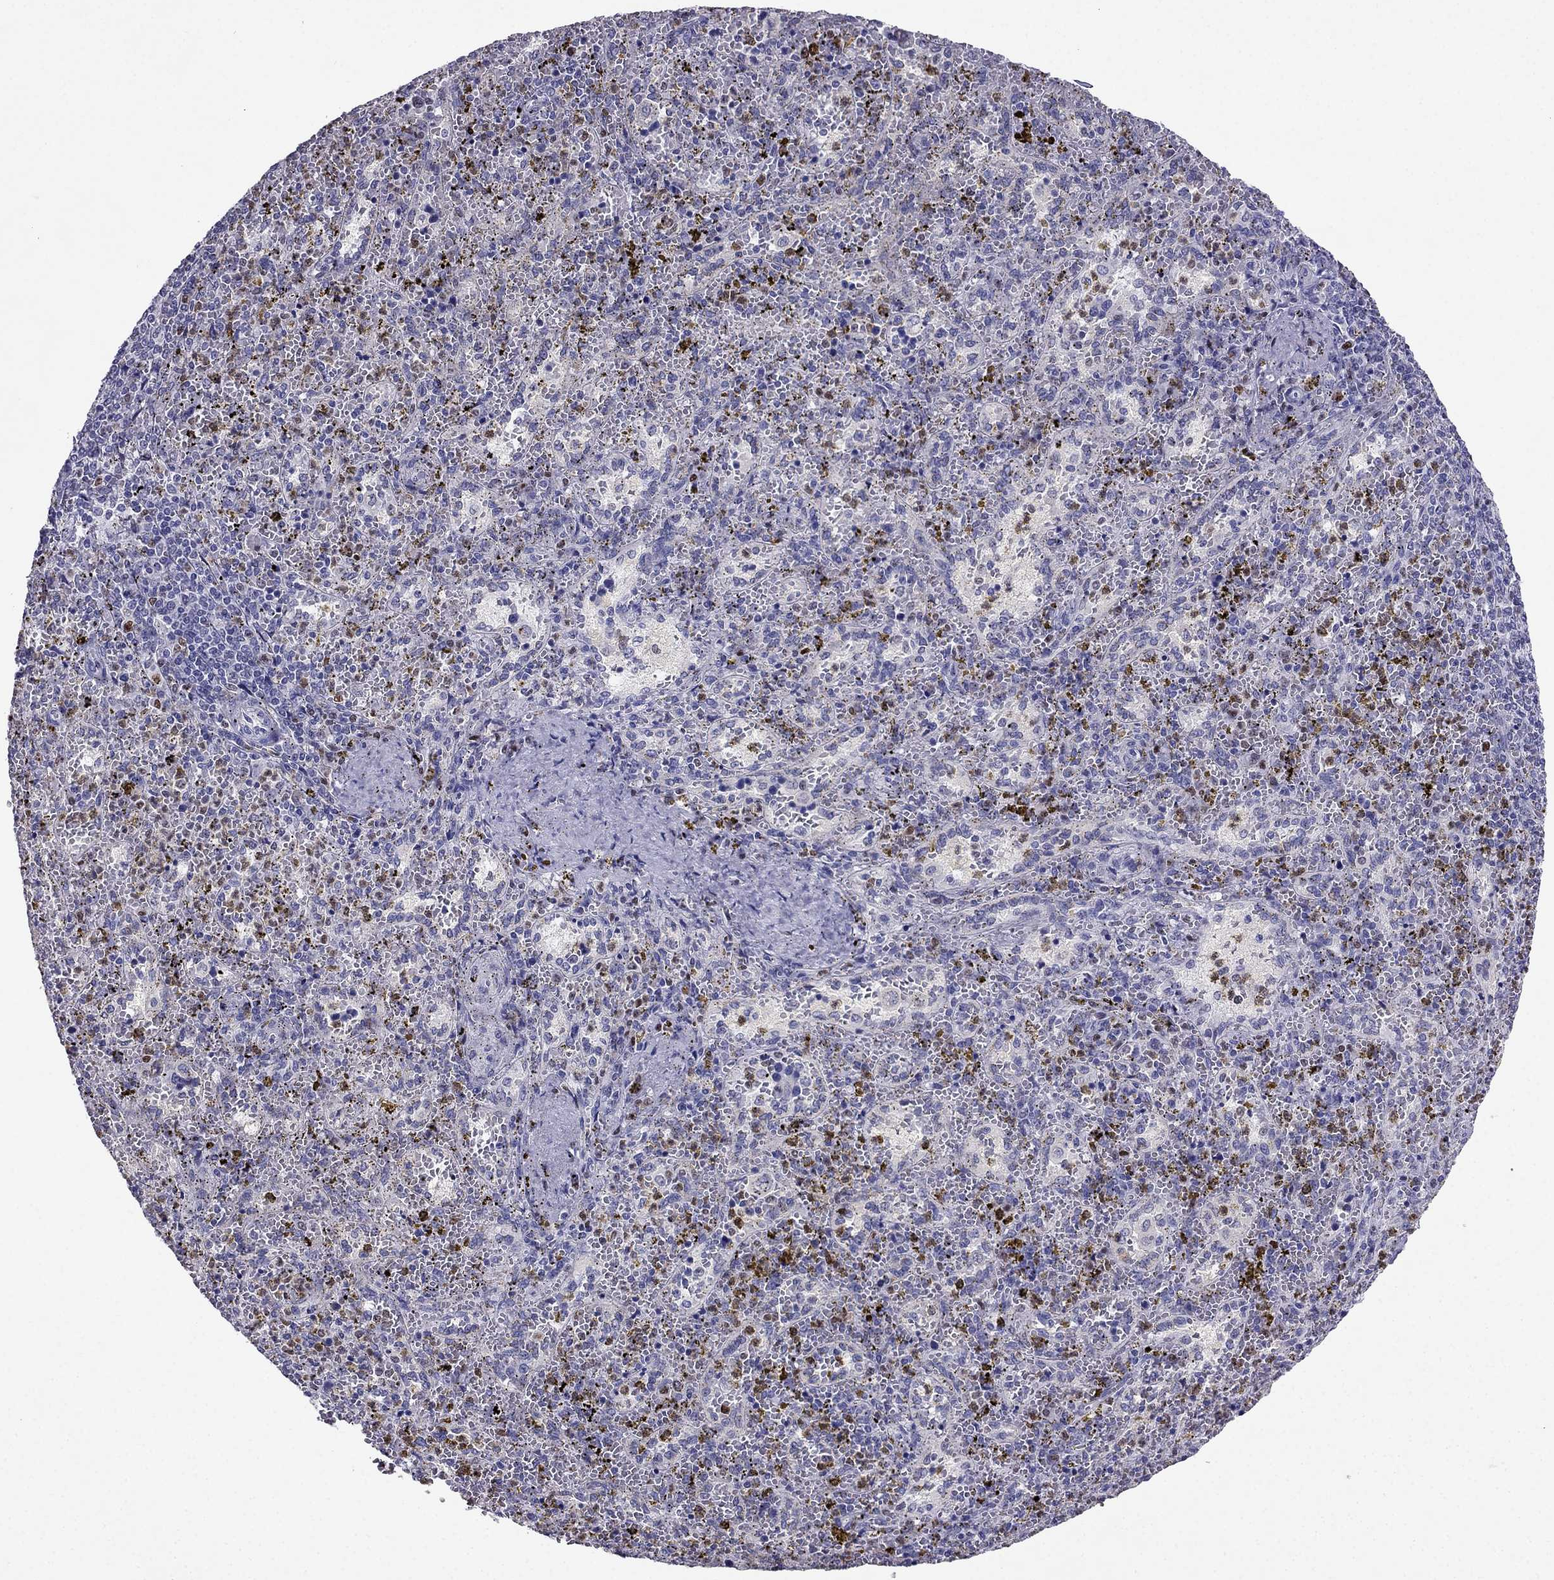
{"staining": {"intensity": "moderate", "quantity": "<25%", "location": "nuclear"}, "tissue": "spleen", "cell_type": "Cells in red pulp", "image_type": "normal", "snomed": [{"axis": "morphology", "description": "Normal tissue, NOS"}, {"axis": "topography", "description": "Spleen"}], "caption": "A high-resolution photomicrograph shows IHC staining of normal spleen, which shows moderate nuclear positivity in about <25% of cells in red pulp.", "gene": "ARID3A", "patient": {"sex": "female", "age": 50}}